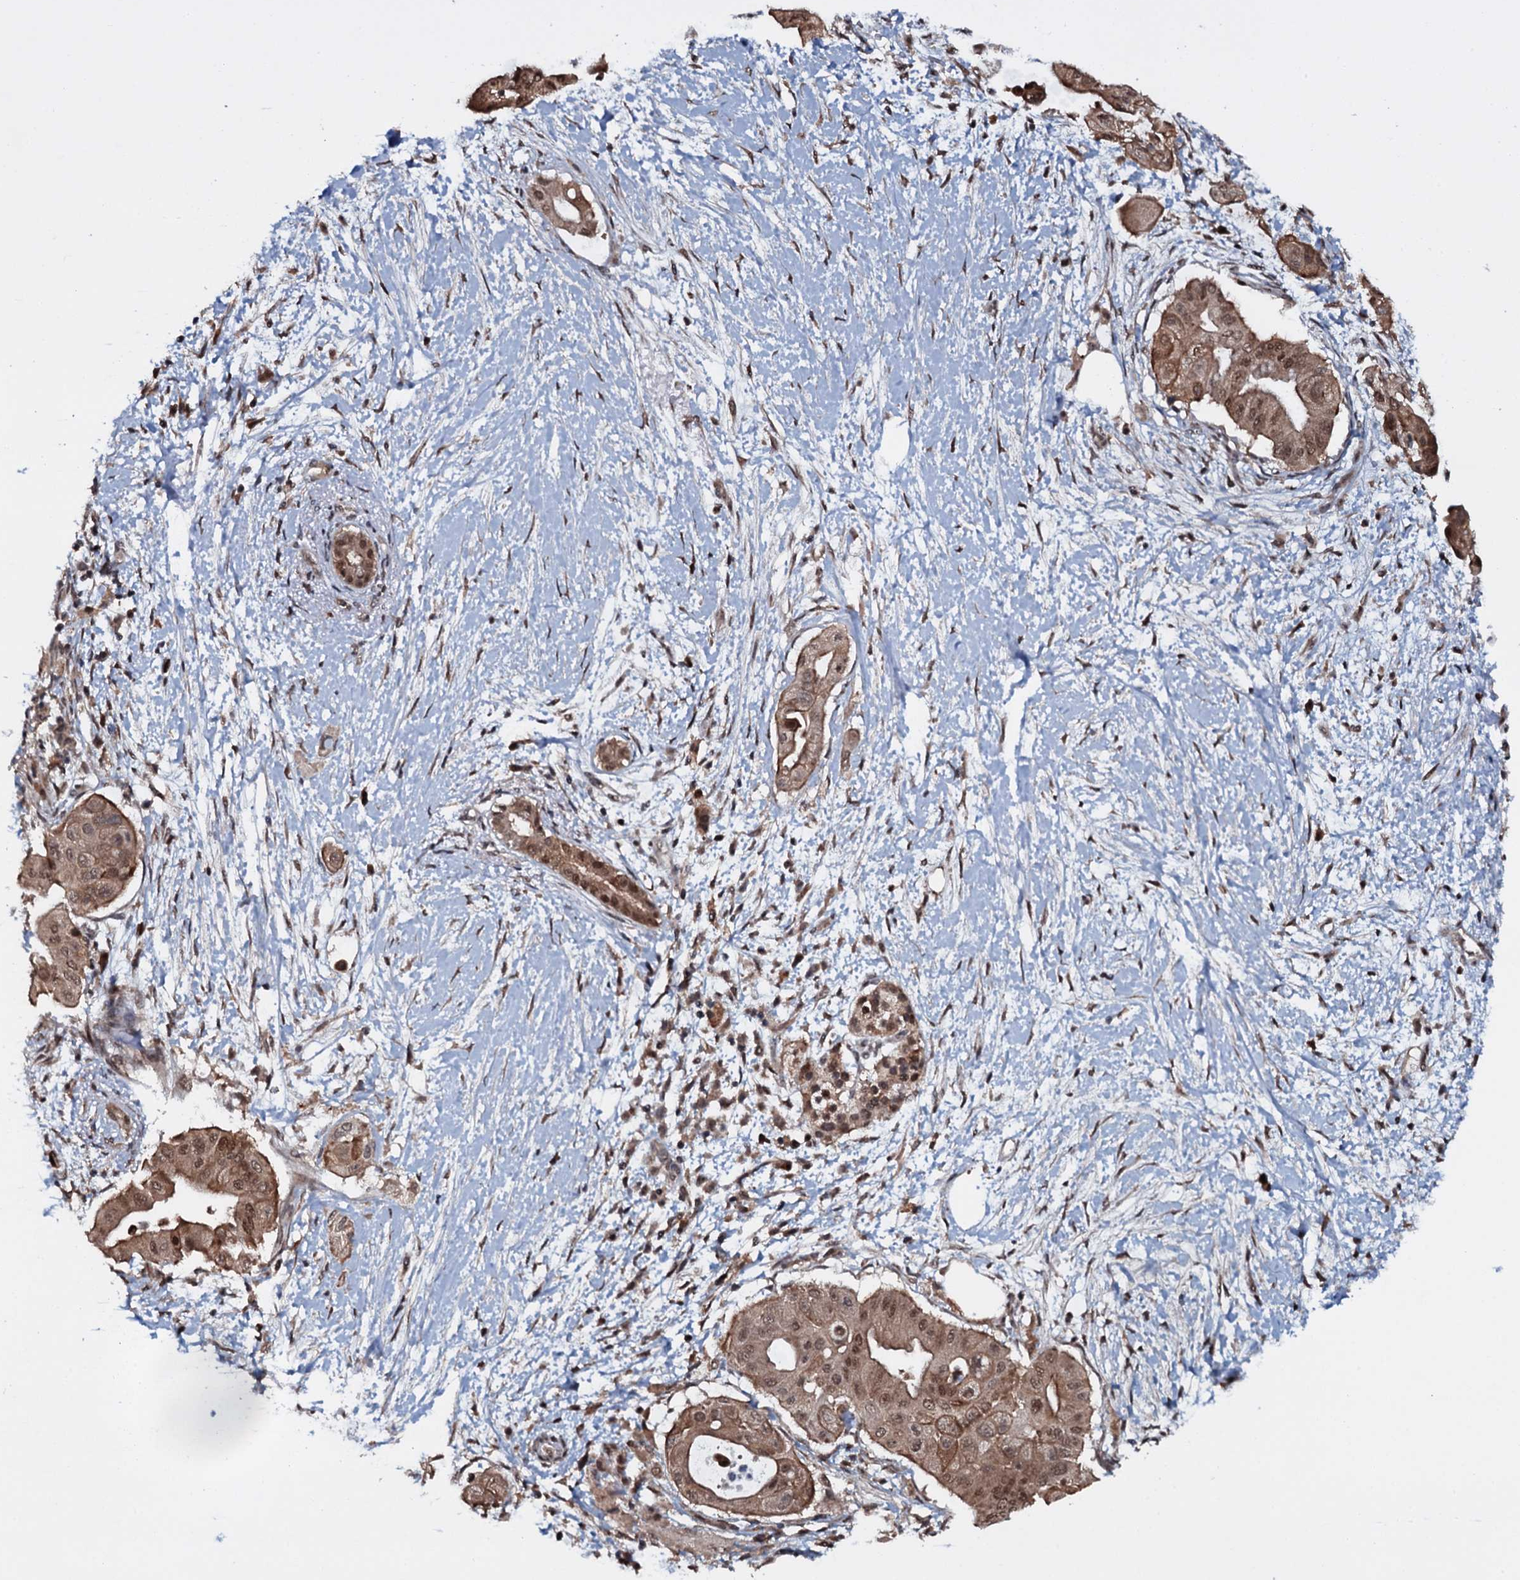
{"staining": {"intensity": "moderate", "quantity": ">75%", "location": "cytoplasmic/membranous,nuclear"}, "tissue": "pancreatic cancer", "cell_type": "Tumor cells", "image_type": "cancer", "snomed": [{"axis": "morphology", "description": "Adenocarcinoma, NOS"}, {"axis": "topography", "description": "Pancreas"}], "caption": "A micrograph of adenocarcinoma (pancreatic) stained for a protein exhibits moderate cytoplasmic/membranous and nuclear brown staining in tumor cells.", "gene": "HDDC3", "patient": {"sex": "male", "age": 68}}